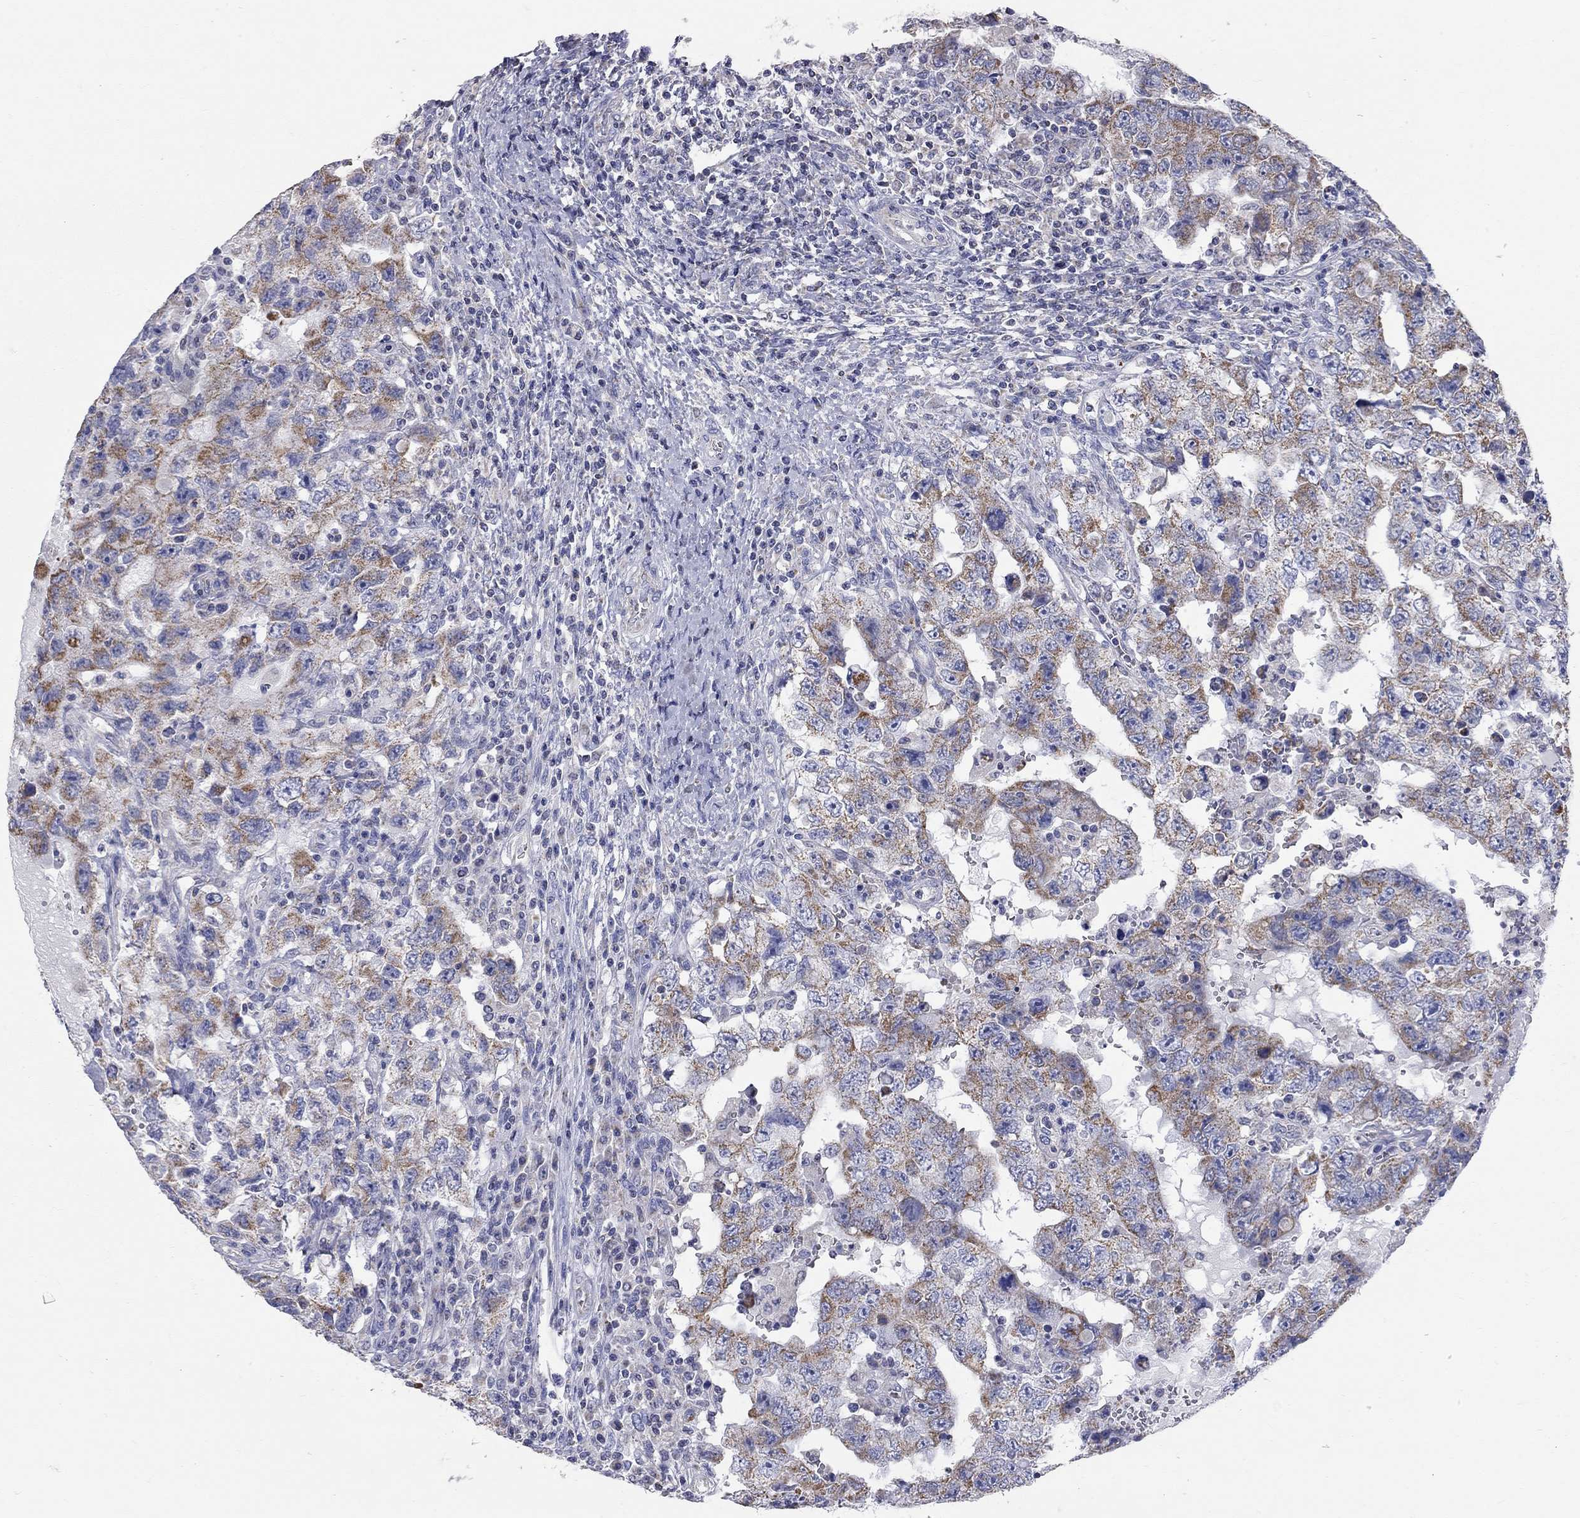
{"staining": {"intensity": "strong", "quantity": "<25%", "location": "cytoplasmic/membranous"}, "tissue": "testis cancer", "cell_type": "Tumor cells", "image_type": "cancer", "snomed": [{"axis": "morphology", "description": "Carcinoma, Embryonal, NOS"}, {"axis": "topography", "description": "Testis"}], "caption": "DAB (3,3'-diaminobenzidine) immunohistochemical staining of human embryonal carcinoma (testis) reveals strong cytoplasmic/membranous protein positivity in about <25% of tumor cells.", "gene": "CFAP161", "patient": {"sex": "male", "age": 26}}